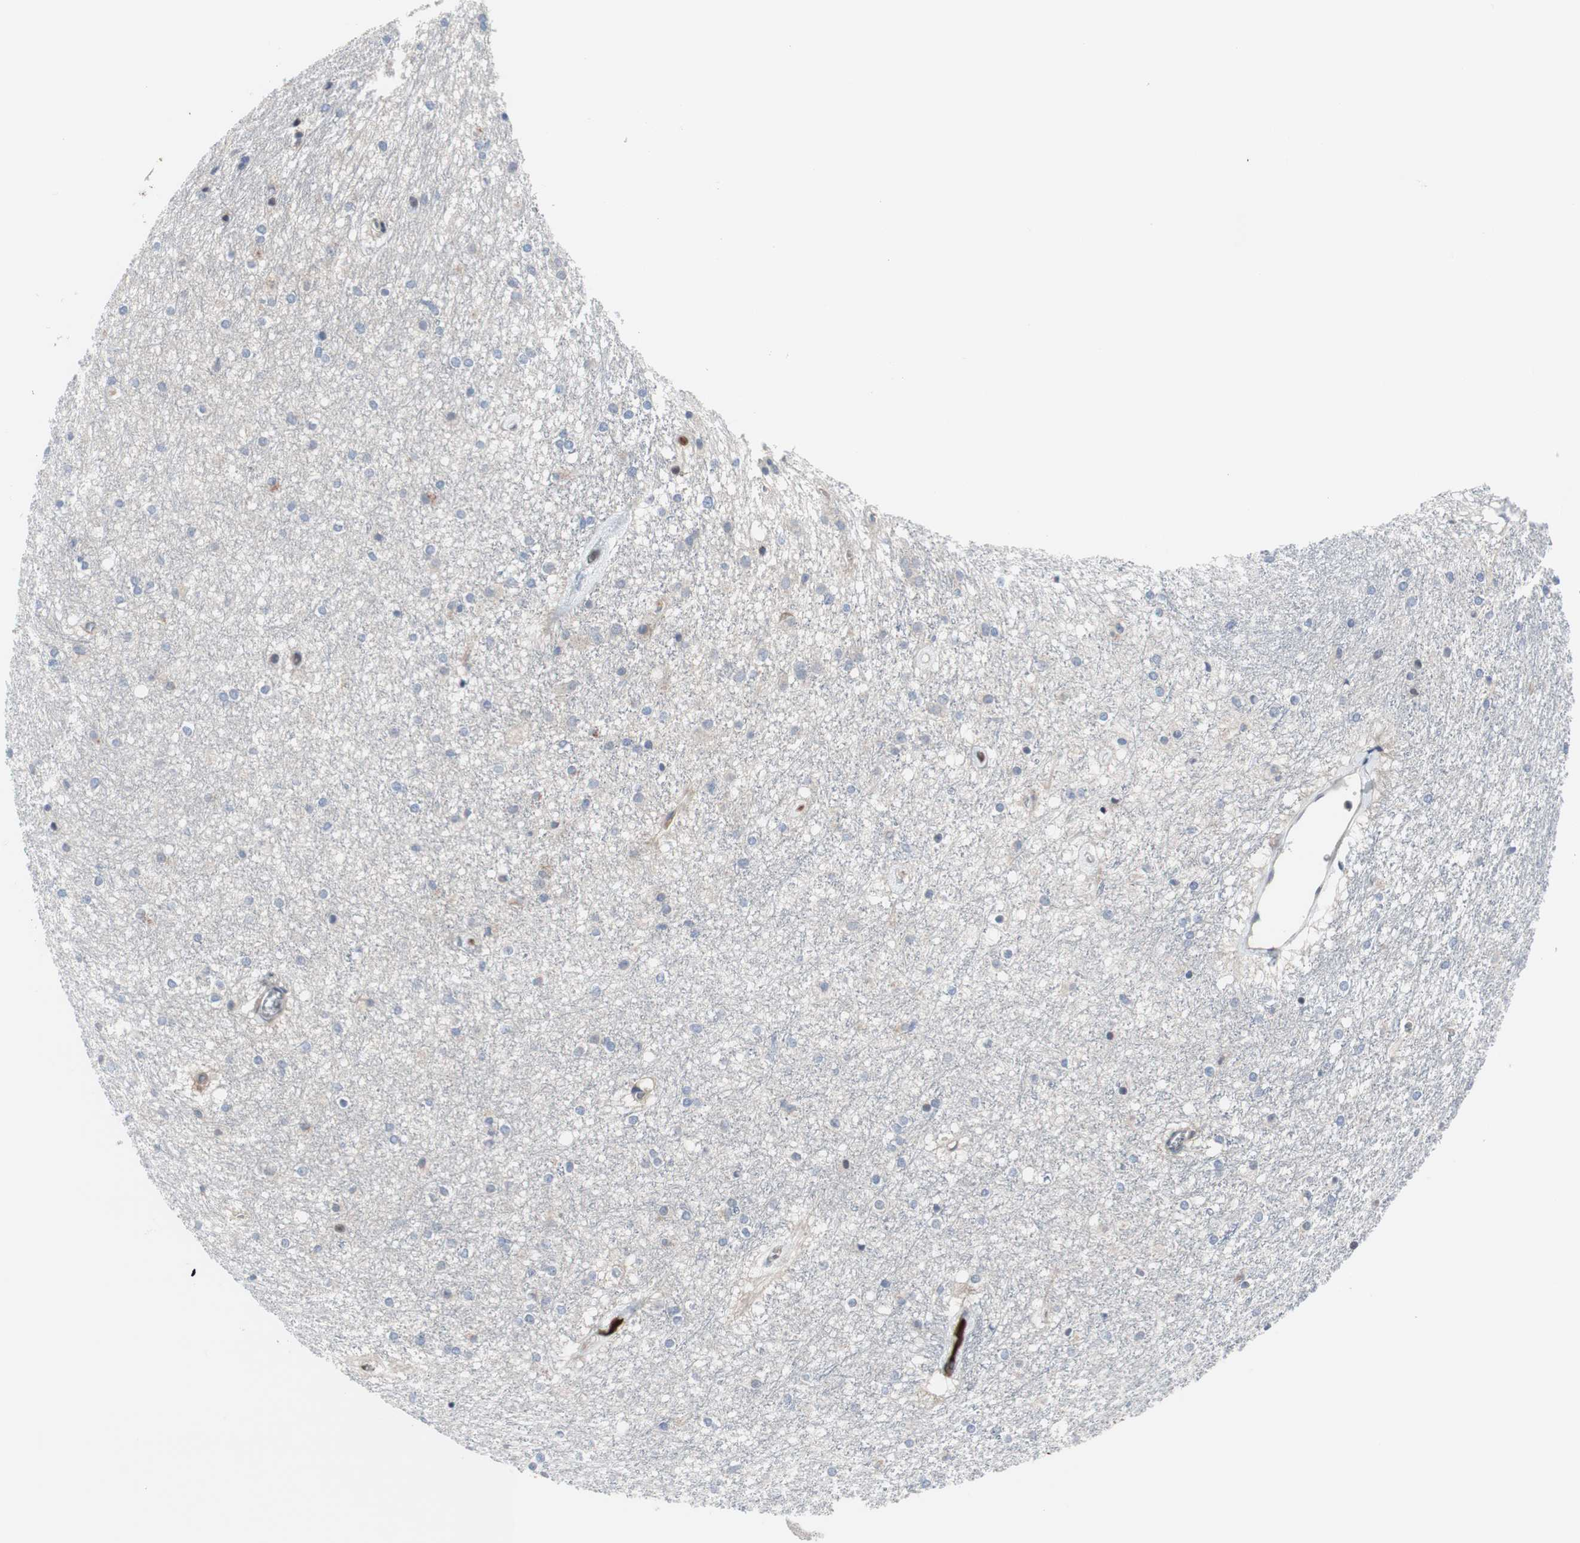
{"staining": {"intensity": "negative", "quantity": "none", "location": "none"}, "tissue": "caudate", "cell_type": "Glial cells", "image_type": "normal", "snomed": [{"axis": "morphology", "description": "Normal tissue, NOS"}, {"axis": "topography", "description": "Lateral ventricle wall"}], "caption": "A micrograph of caudate stained for a protein displays no brown staining in glial cells. Brightfield microscopy of immunohistochemistry stained with DAB (brown) and hematoxylin (blue), captured at high magnification.", "gene": "KANSL1", "patient": {"sex": "female", "age": 19}}